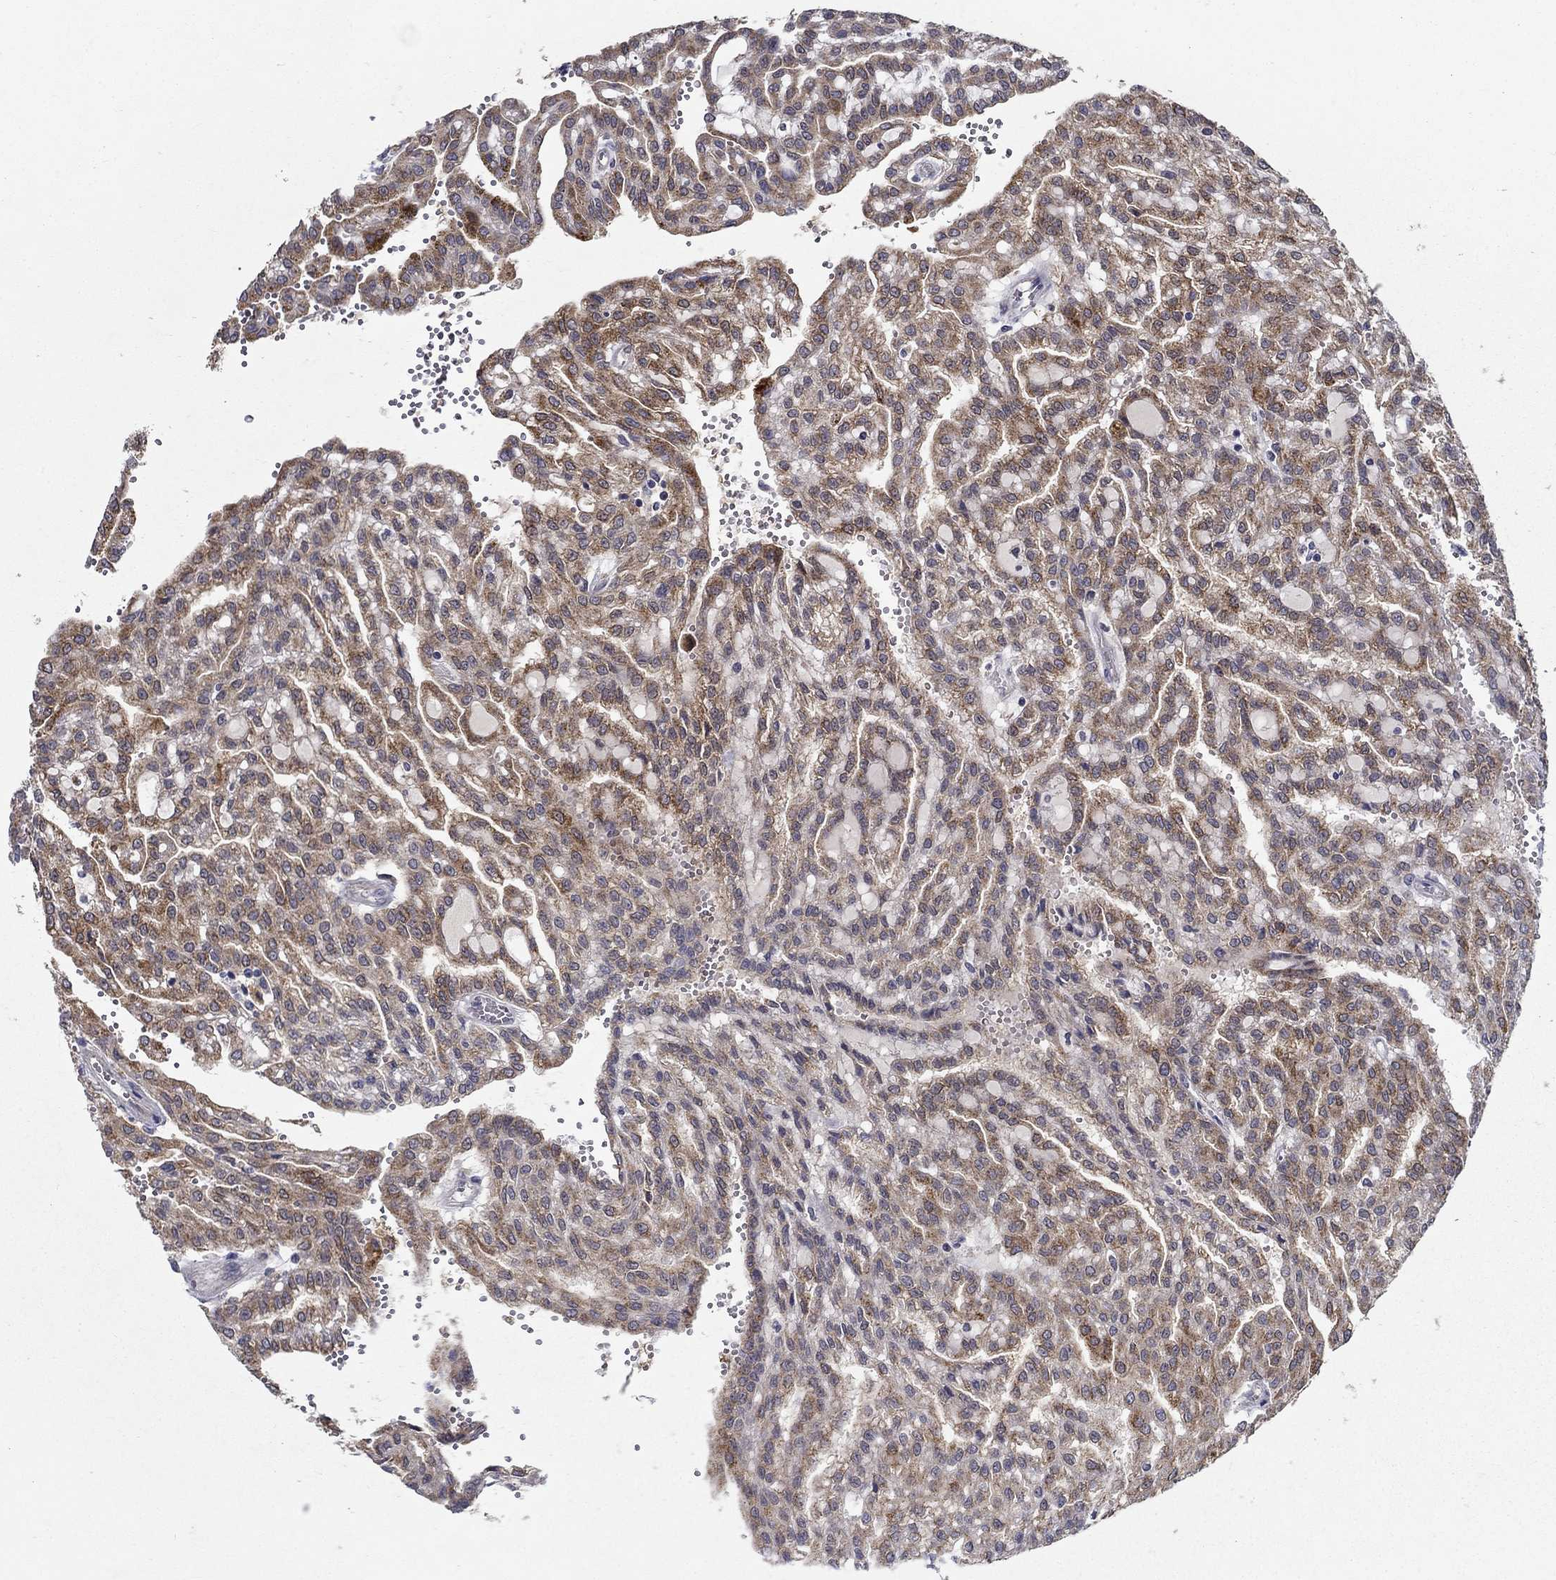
{"staining": {"intensity": "moderate", "quantity": "25%-75%", "location": "cytoplasmic/membranous"}, "tissue": "renal cancer", "cell_type": "Tumor cells", "image_type": "cancer", "snomed": [{"axis": "morphology", "description": "Adenocarcinoma, NOS"}, {"axis": "topography", "description": "Kidney"}], "caption": "Tumor cells show medium levels of moderate cytoplasmic/membranous staining in about 25%-75% of cells in human renal cancer. The staining was performed using DAB (3,3'-diaminobenzidine), with brown indicating positive protein expression. Nuclei are stained blue with hematoxylin.", "gene": "LACTB2", "patient": {"sex": "male", "age": 63}}